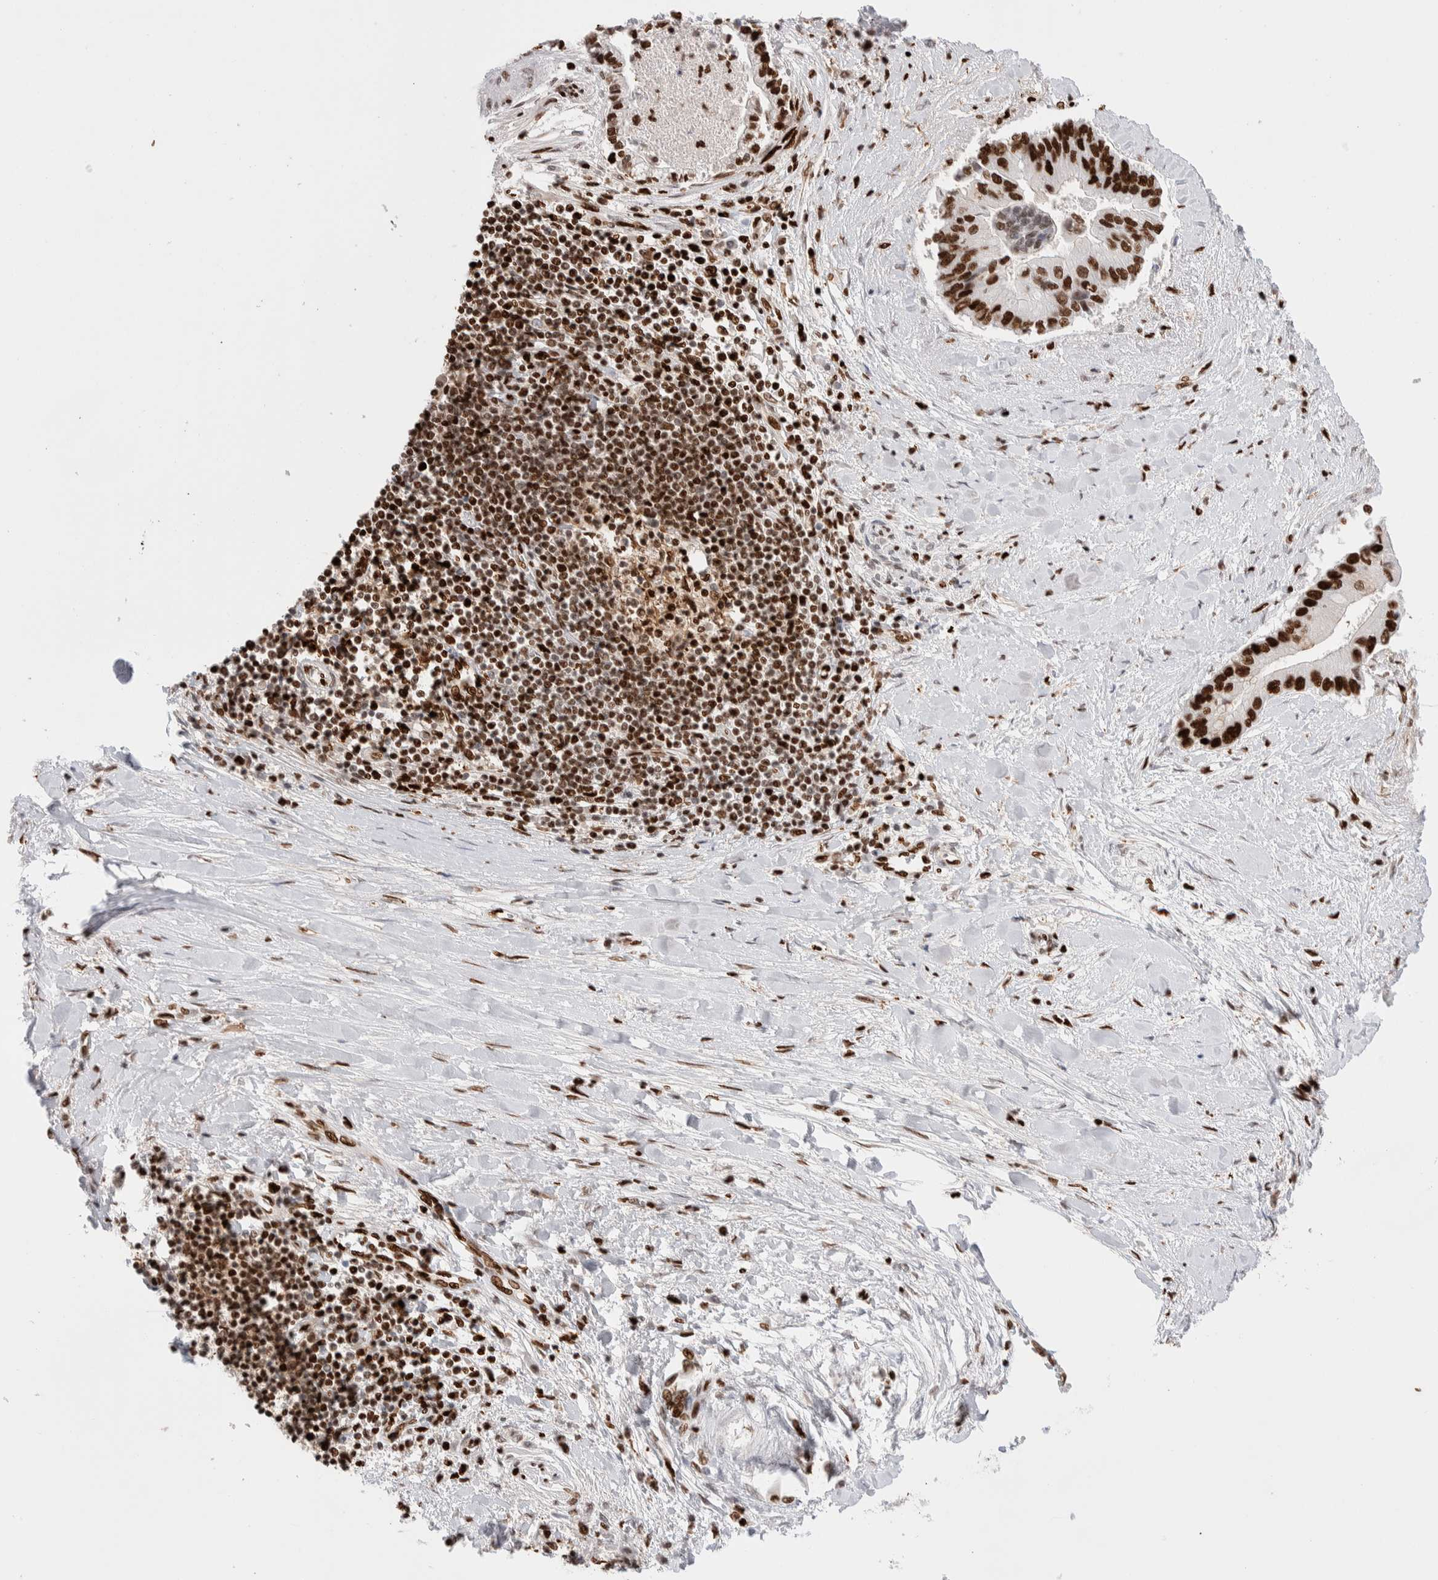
{"staining": {"intensity": "strong", "quantity": ">75%", "location": "nuclear"}, "tissue": "liver cancer", "cell_type": "Tumor cells", "image_type": "cancer", "snomed": [{"axis": "morphology", "description": "Cholangiocarcinoma"}, {"axis": "topography", "description": "Liver"}], "caption": "Strong nuclear expression is seen in approximately >75% of tumor cells in liver cholangiocarcinoma.", "gene": "RNASEK-C17orf49", "patient": {"sex": "male", "age": 50}}